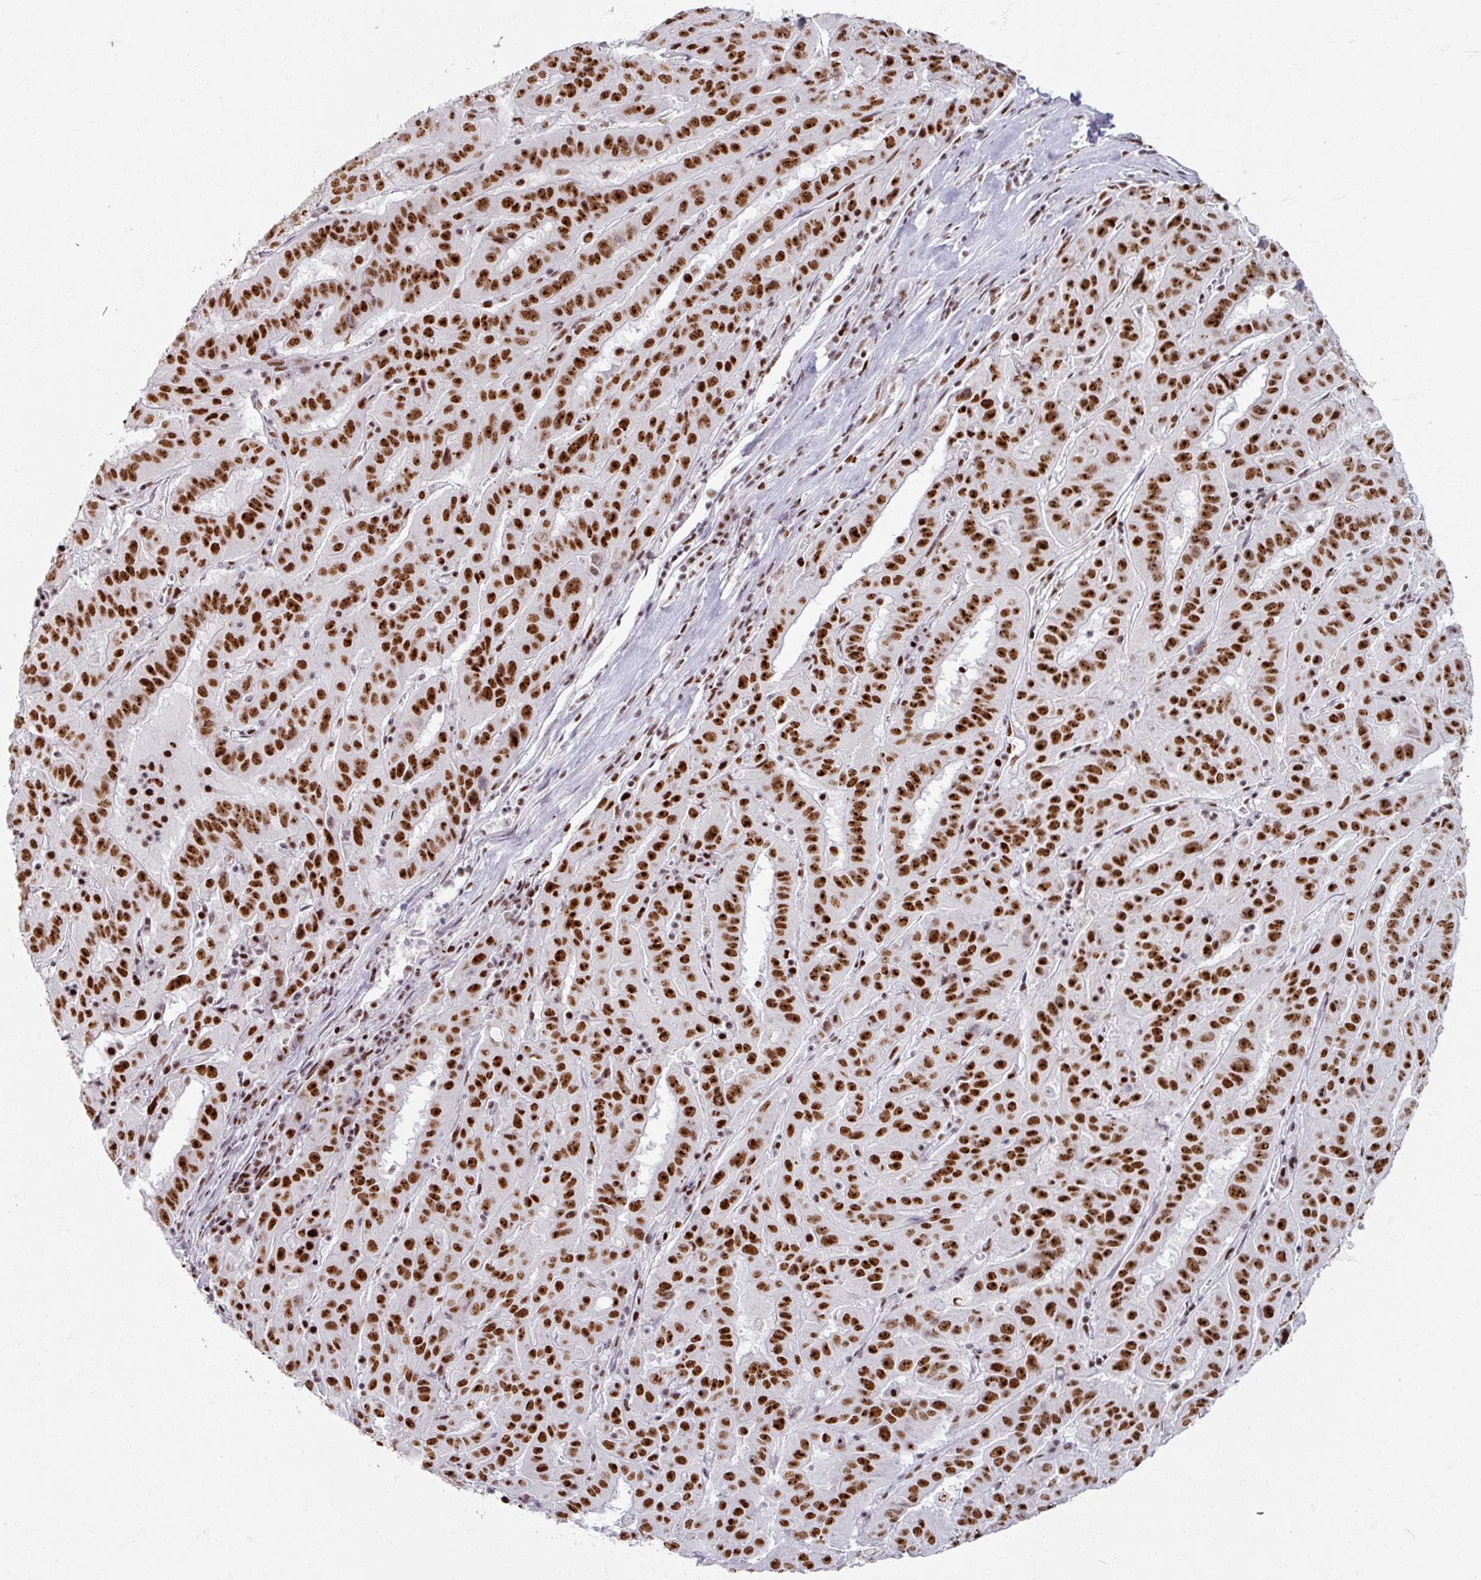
{"staining": {"intensity": "strong", "quantity": ">75%", "location": "nuclear"}, "tissue": "pancreatic cancer", "cell_type": "Tumor cells", "image_type": "cancer", "snomed": [{"axis": "morphology", "description": "Adenocarcinoma, NOS"}, {"axis": "topography", "description": "Pancreas"}], "caption": "High-power microscopy captured an immunohistochemistry image of pancreatic cancer, revealing strong nuclear staining in approximately >75% of tumor cells.", "gene": "ADAR", "patient": {"sex": "male", "age": 63}}